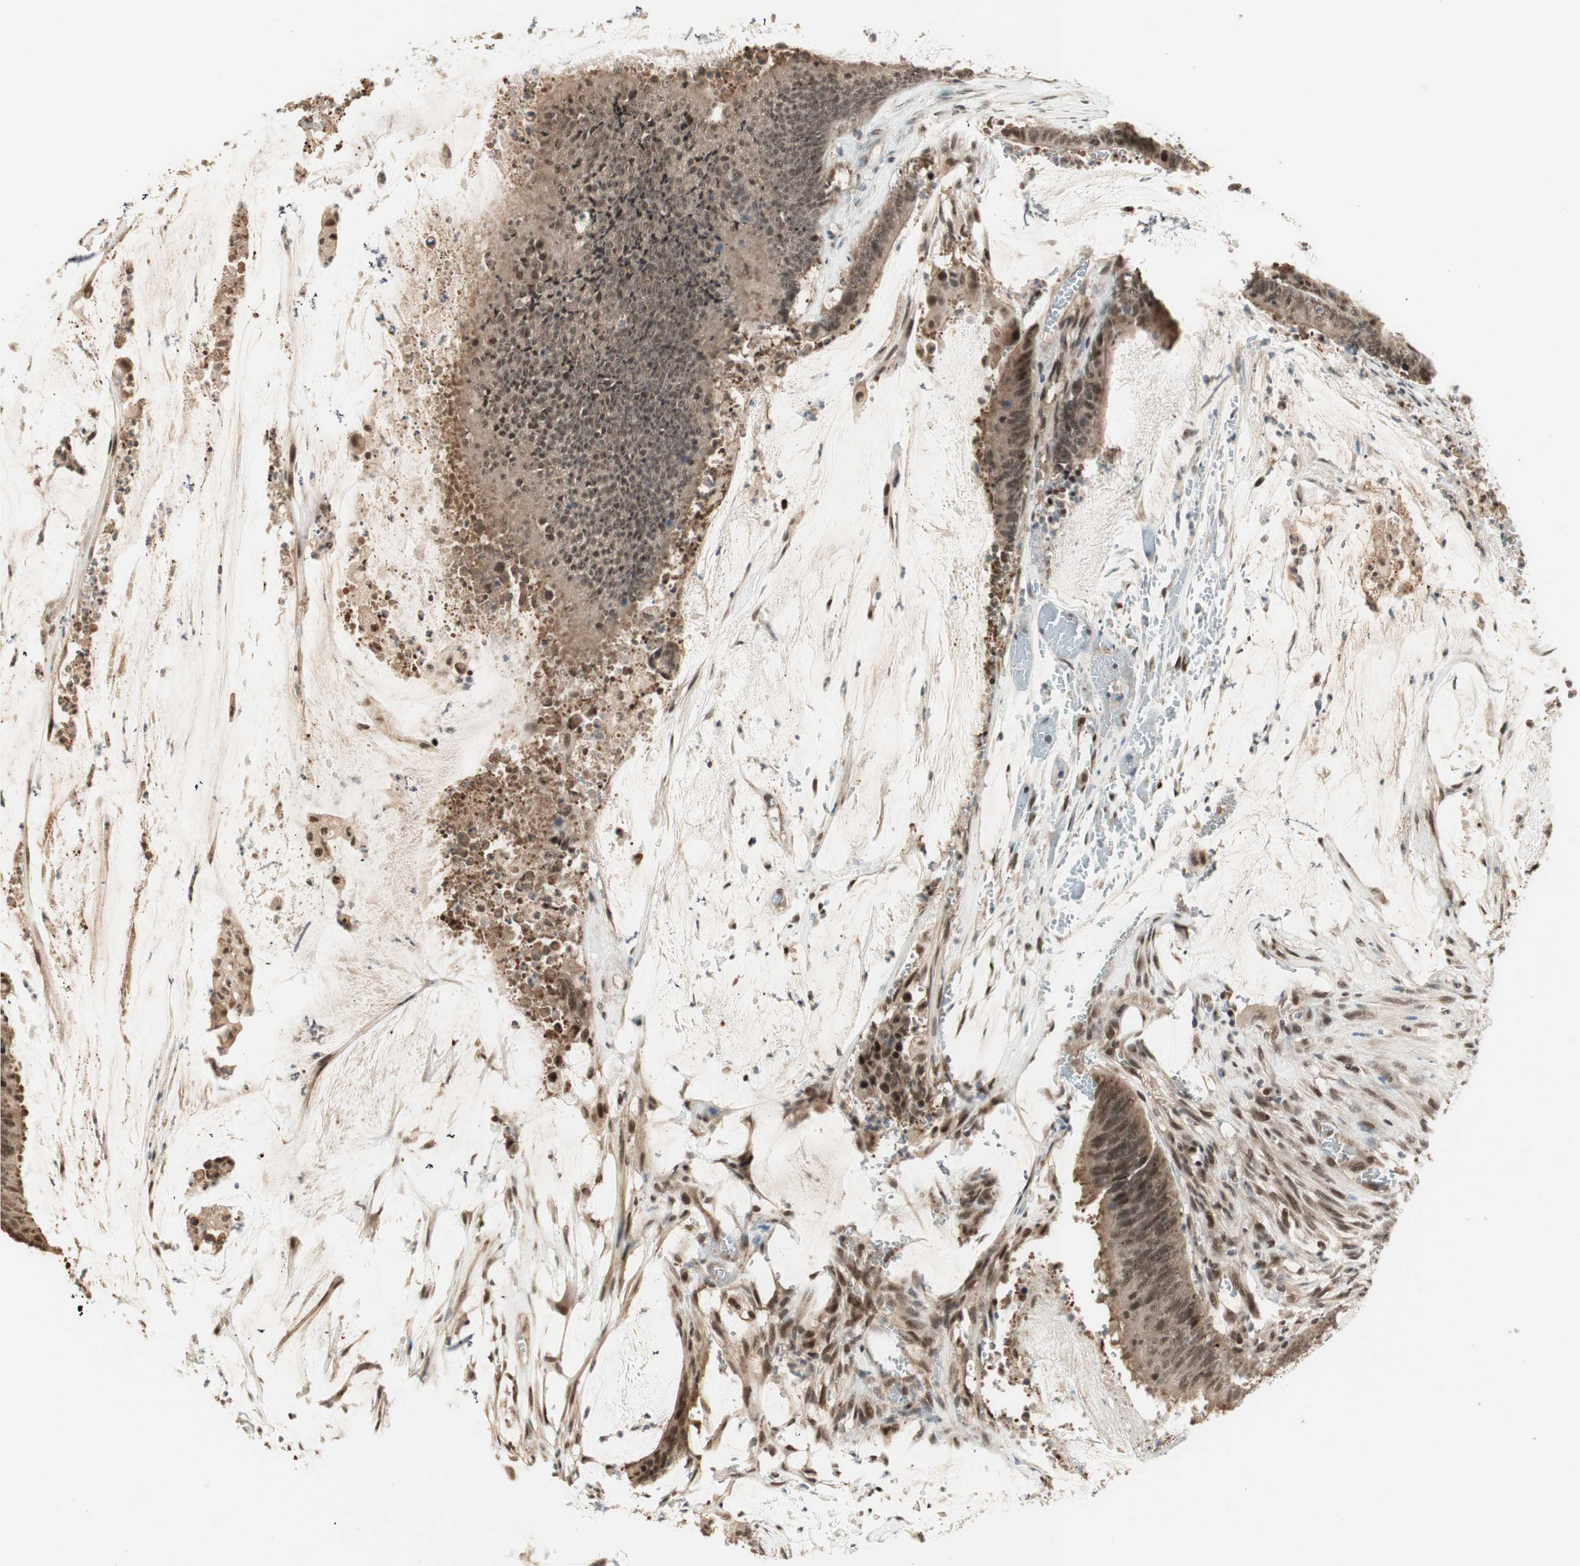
{"staining": {"intensity": "moderate", "quantity": ">75%", "location": "cytoplasmic/membranous,nuclear"}, "tissue": "colorectal cancer", "cell_type": "Tumor cells", "image_type": "cancer", "snomed": [{"axis": "morphology", "description": "Adenocarcinoma, NOS"}, {"axis": "topography", "description": "Rectum"}], "caption": "Tumor cells demonstrate medium levels of moderate cytoplasmic/membranous and nuclear staining in approximately >75% of cells in colorectal cancer.", "gene": "ZNF701", "patient": {"sex": "female", "age": 66}}